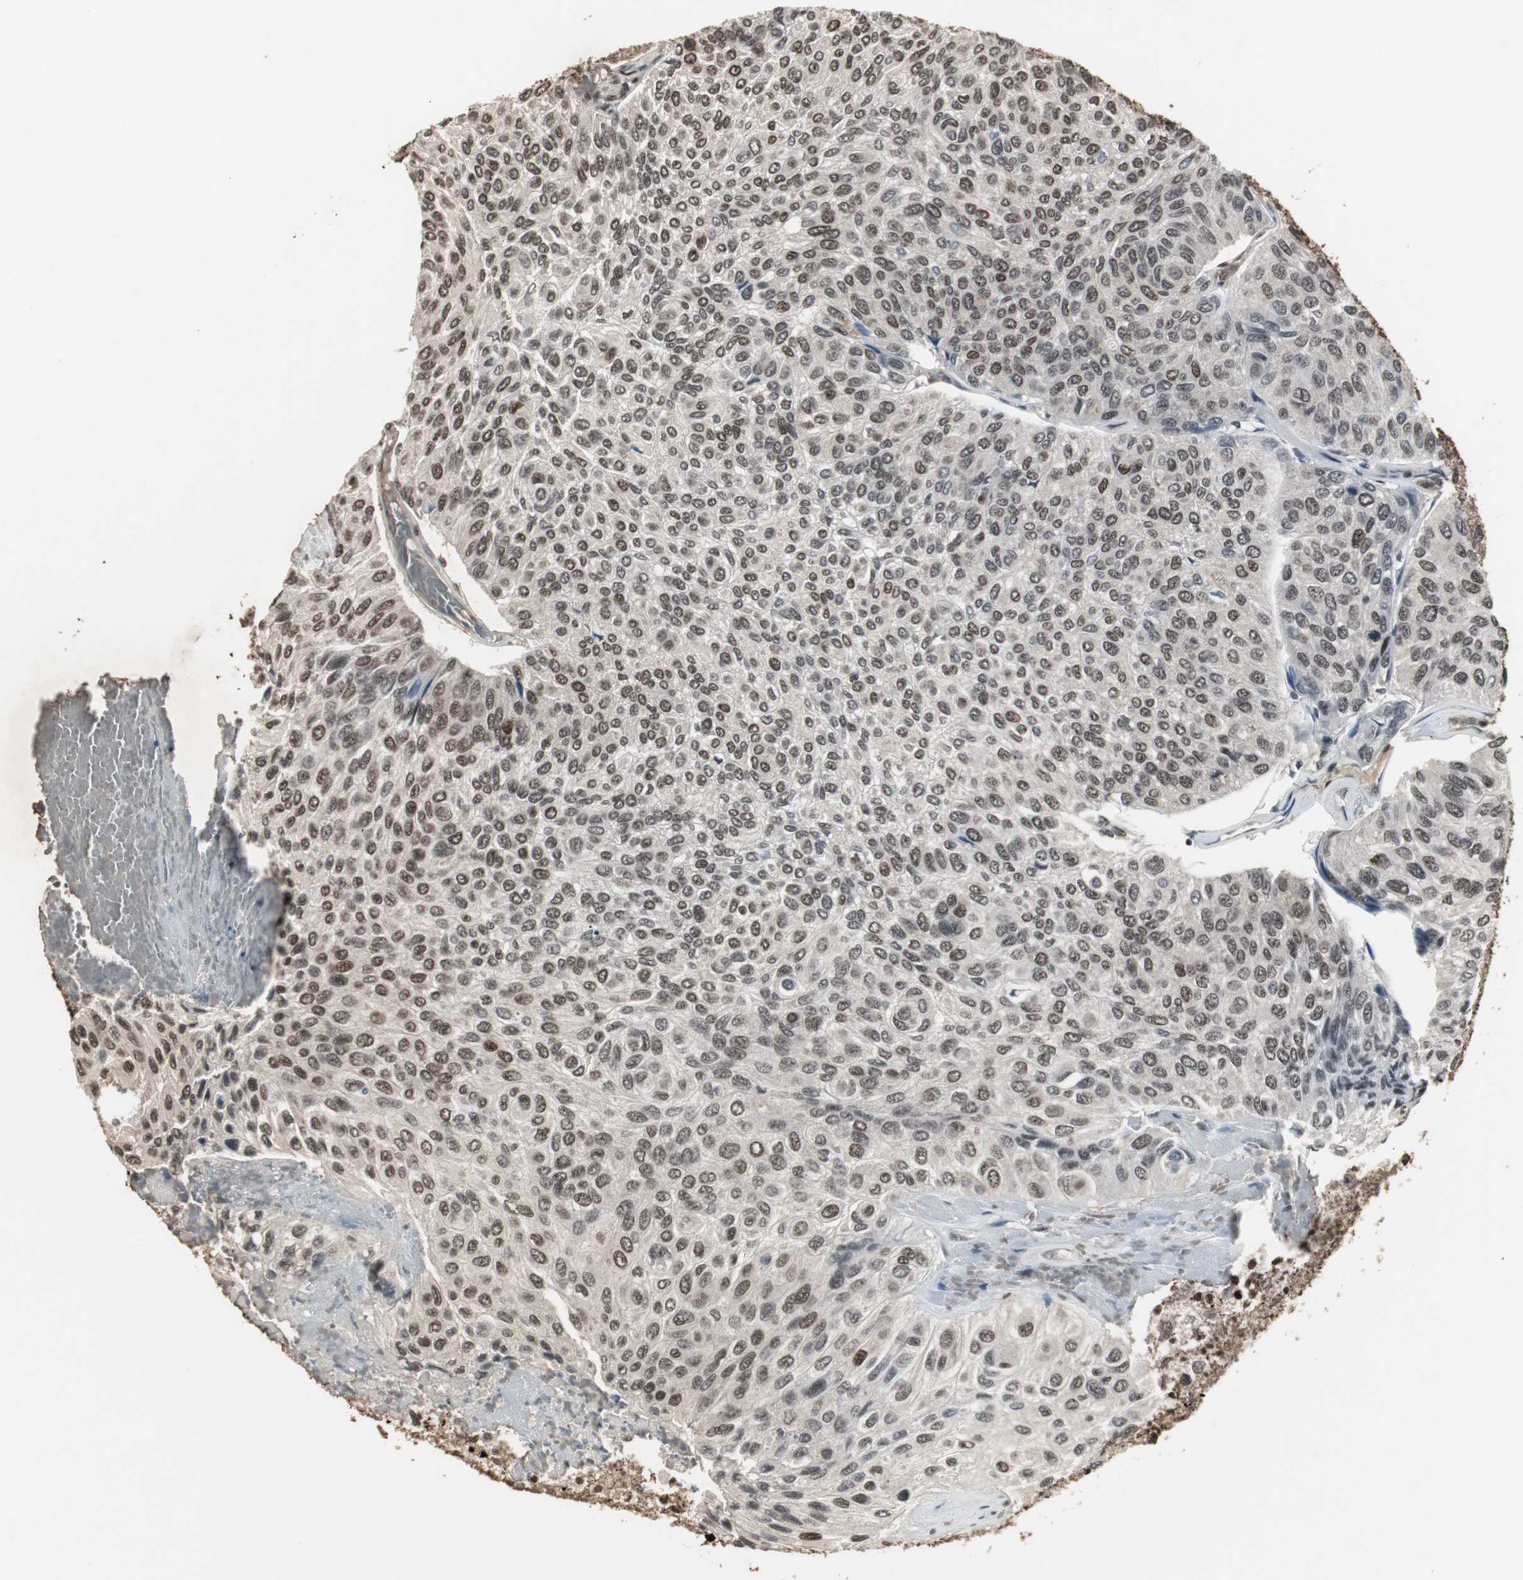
{"staining": {"intensity": "moderate", "quantity": ">75%", "location": "nuclear"}, "tissue": "urothelial cancer", "cell_type": "Tumor cells", "image_type": "cancer", "snomed": [{"axis": "morphology", "description": "Urothelial carcinoma, High grade"}, {"axis": "topography", "description": "Urinary bladder"}], "caption": "A high-resolution photomicrograph shows IHC staining of high-grade urothelial carcinoma, which reveals moderate nuclear positivity in about >75% of tumor cells.", "gene": "TAF5", "patient": {"sex": "male", "age": 66}}